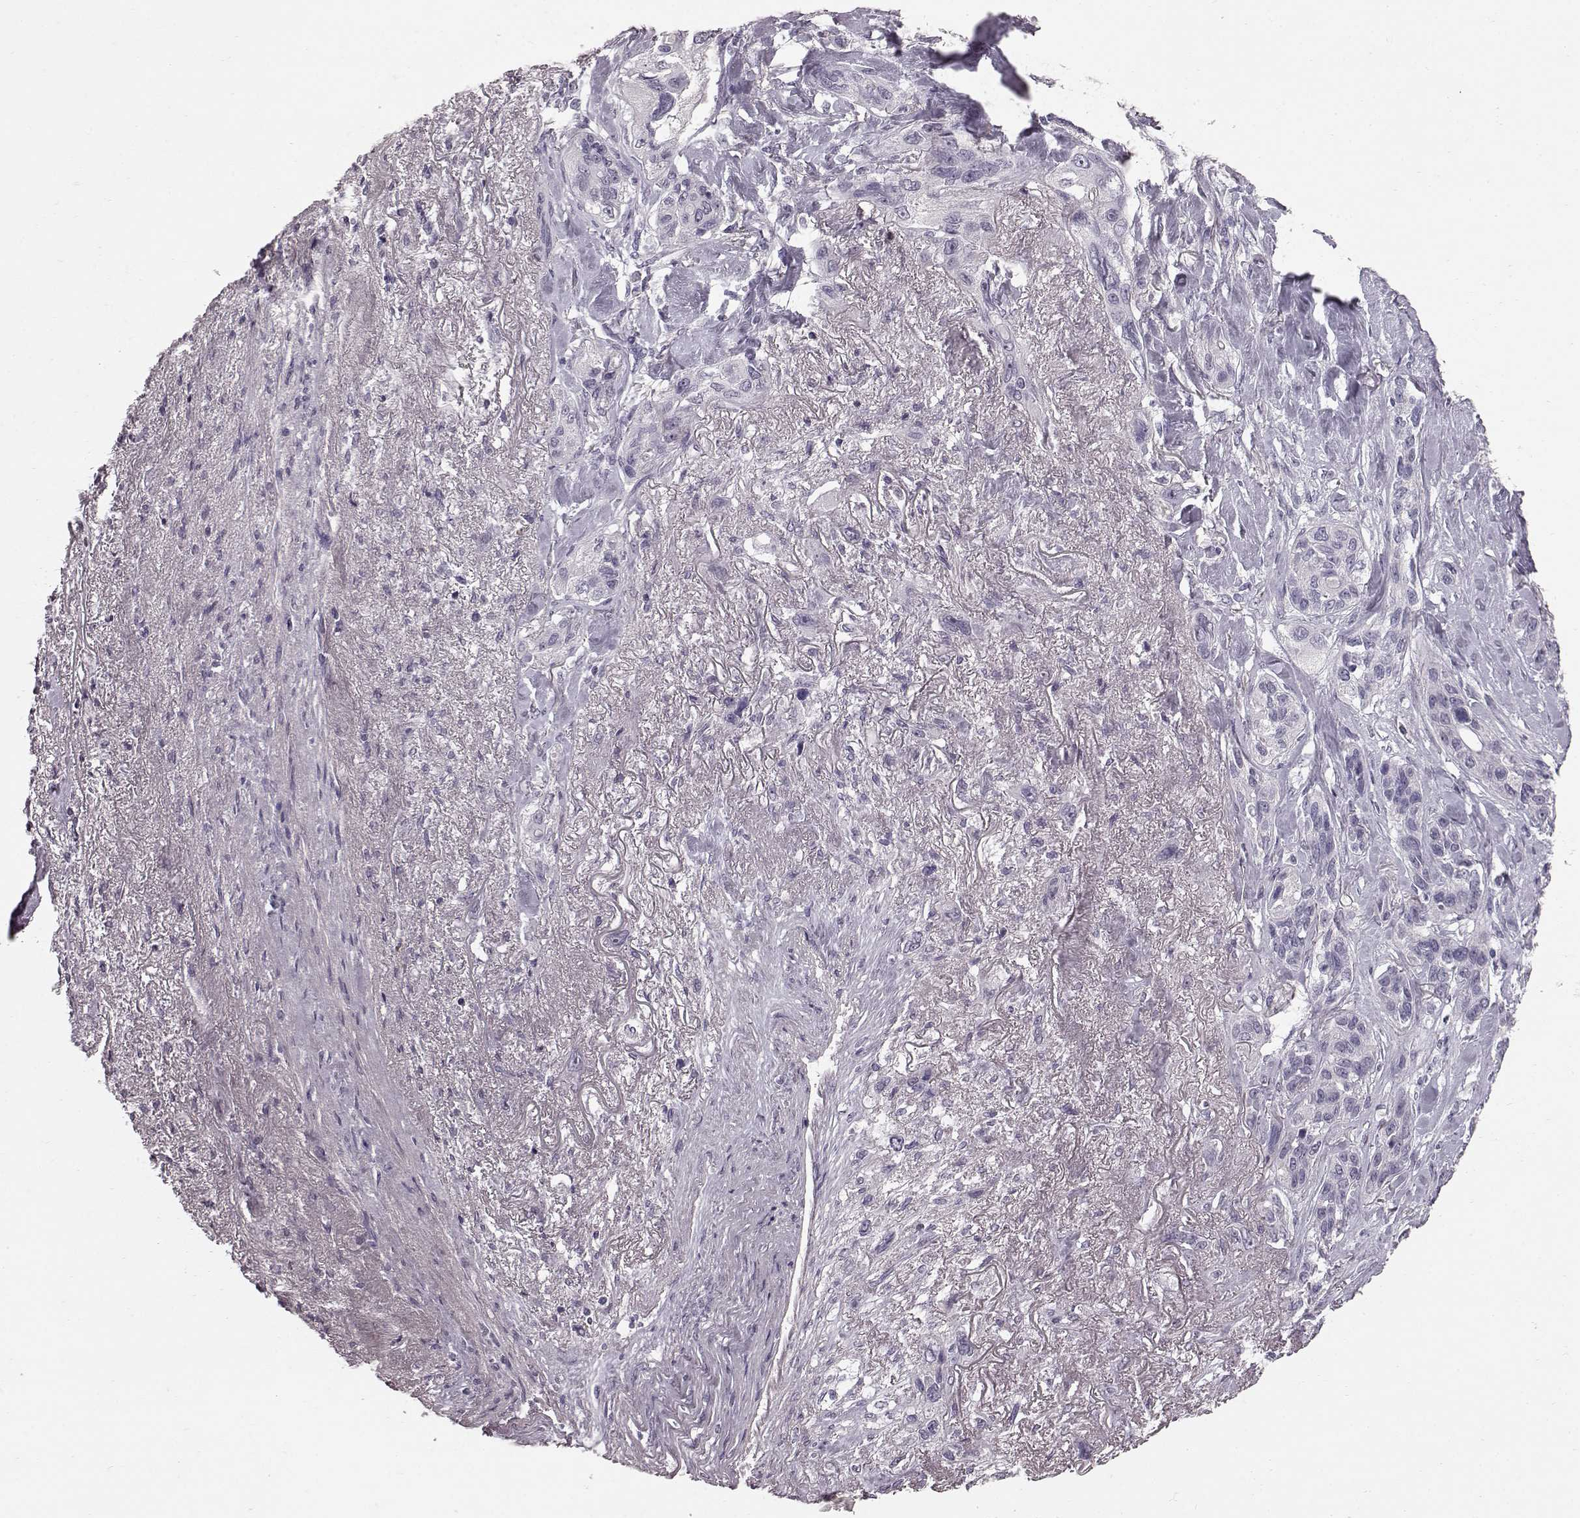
{"staining": {"intensity": "negative", "quantity": "none", "location": "none"}, "tissue": "lung cancer", "cell_type": "Tumor cells", "image_type": "cancer", "snomed": [{"axis": "morphology", "description": "Squamous cell carcinoma, NOS"}, {"axis": "topography", "description": "Lung"}], "caption": "Lung cancer (squamous cell carcinoma) was stained to show a protein in brown. There is no significant staining in tumor cells.", "gene": "FUT4", "patient": {"sex": "female", "age": 70}}